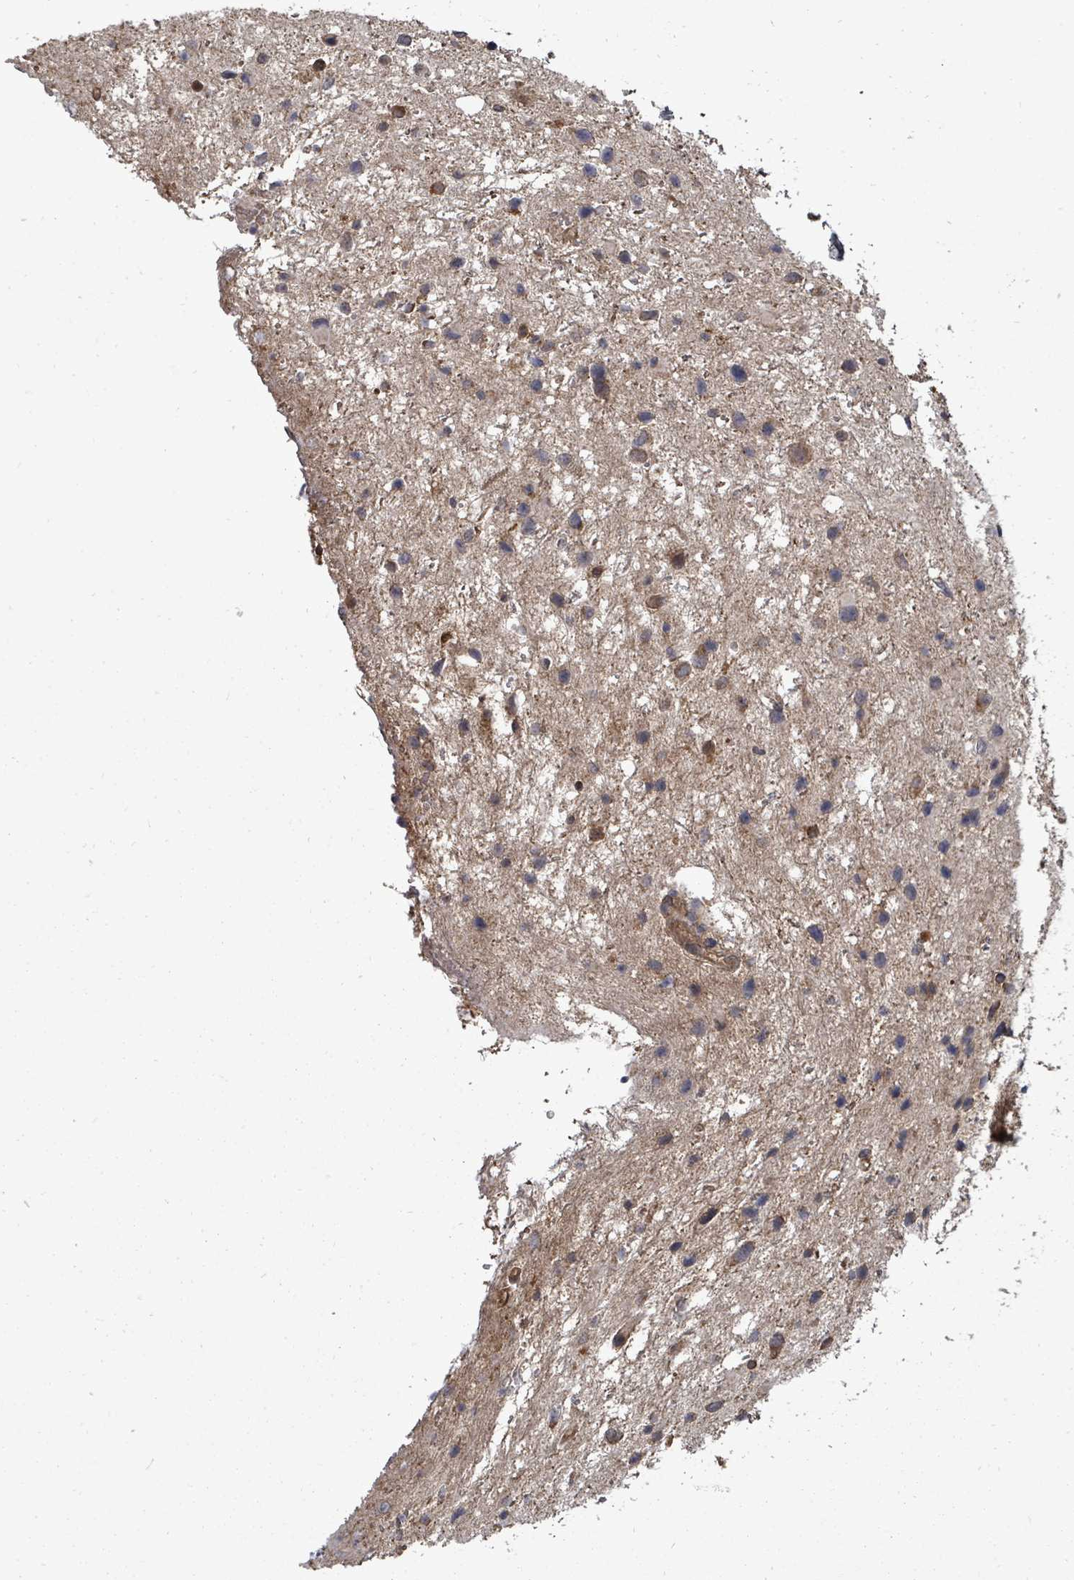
{"staining": {"intensity": "moderate", "quantity": "<25%", "location": "cytoplasmic/membranous"}, "tissue": "glioma", "cell_type": "Tumor cells", "image_type": "cancer", "snomed": [{"axis": "morphology", "description": "Glioma, malignant, Low grade"}, {"axis": "topography", "description": "Brain"}], "caption": "IHC micrograph of glioma stained for a protein (brown), which displays low levels of moderate cytoplasmic/membranous positivity in approximately <25% of tumor cells.", "gene": "EIF3C", "patient": {"sex": "female", "age": 32}}